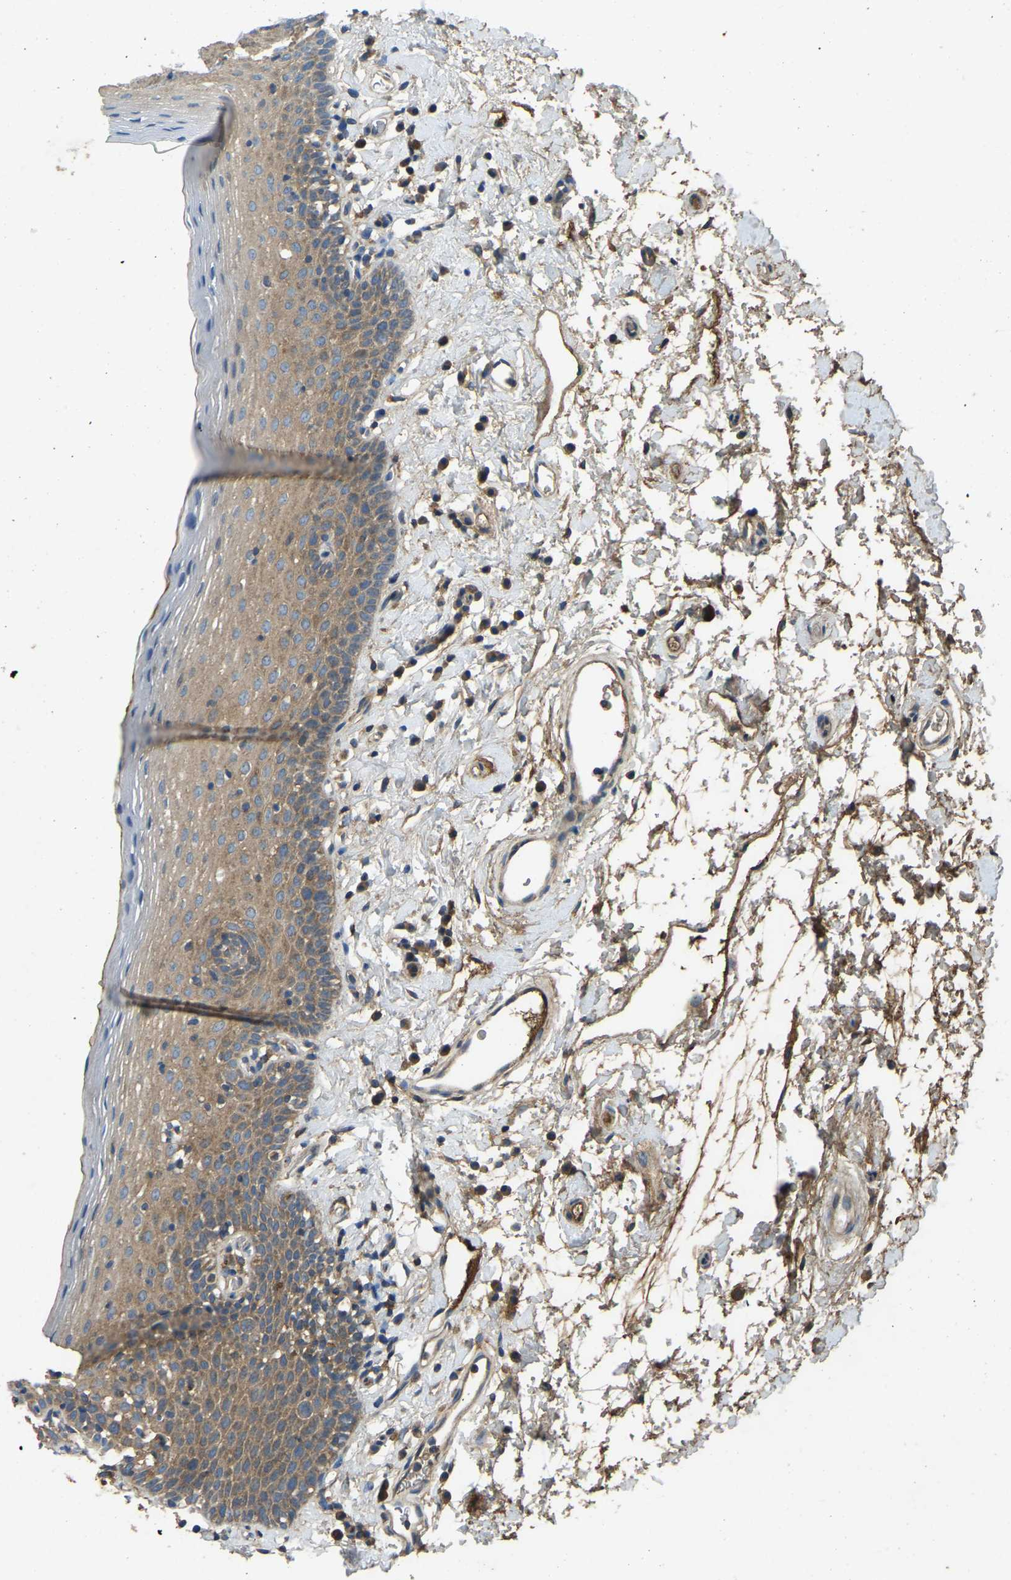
{"staining": {"intensity": "moderate", "quantity": "25%-75%", "location": "cytoplasmic/membranous"}, "tissue": "oral mucosa", "cell_type": "Squamous epithelial cells", "image_type": "normal", "snomed": [{"axis": "morphology", "description": "Normal tissue, NOS"}, {"axis": "topography", "description": "Oral tissue"}], "caption": "Immunohistochemistry of benign human oral mucosa displays medium levels of moderate cytoplasmic/membranous staining in approximately 25%-75% of squamous epithelial cells. (DAB = brown stain, brightfield microscopy at high magnification).", "gene": "ATP8B1", "patient": {"sex": "male", "age": 66}}